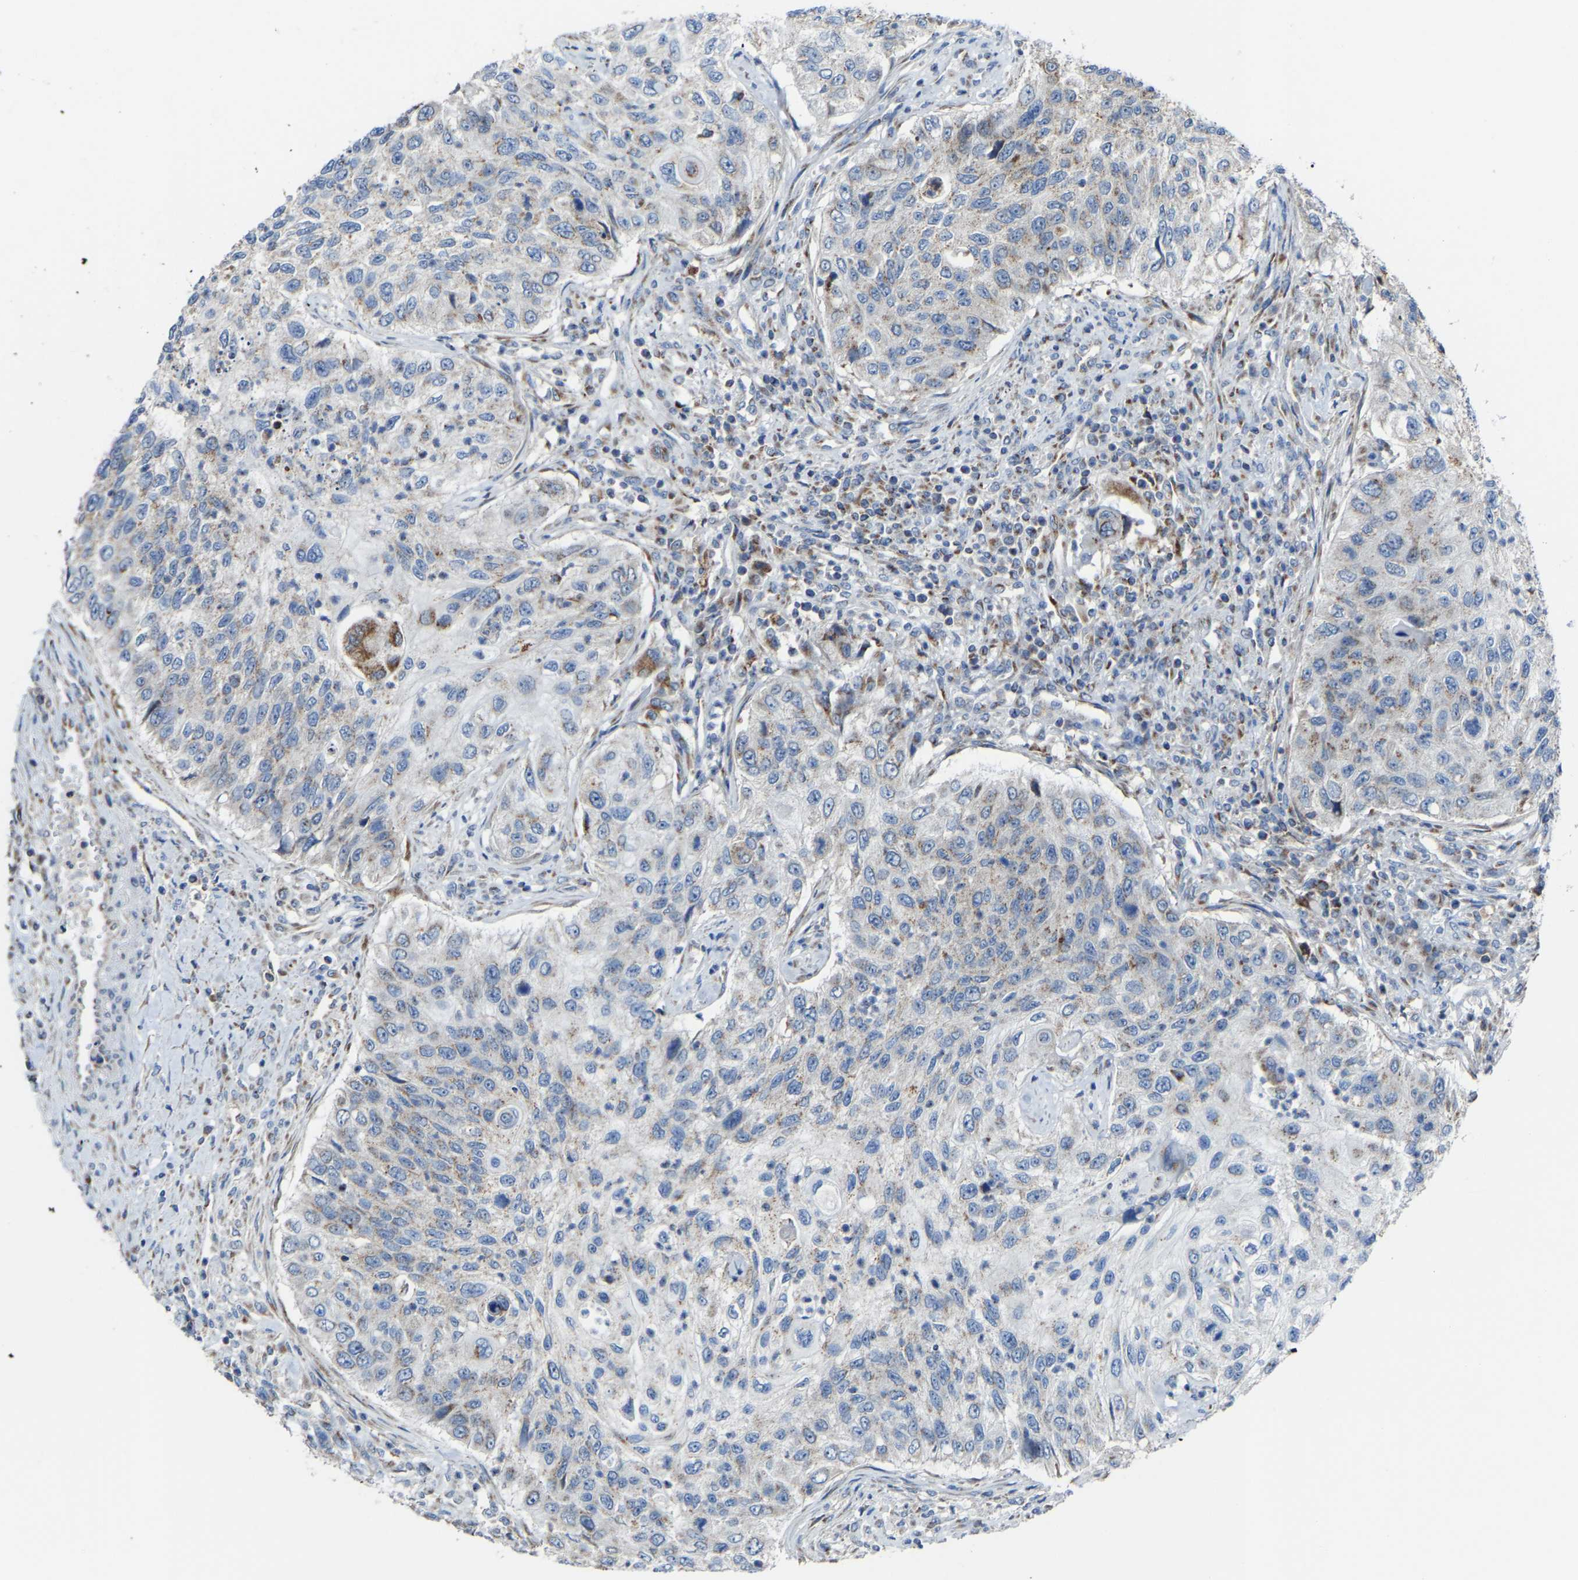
{"staining": {"intensity": "weak", "quantity": "<25%", "location": "cytoplasmic/membranous"}, "tissue": "urothelial cancer", "cell_type": "Tumor cells", "image_type": "cancer", "snomed": [{"axis": "morphology", "description": "Urothelial carcinoma, High grade"}, {"axis": "topography", "description": "Urinary bladder"}], "caption": "High-grade urothelial carcinoma stained for a protein using IHC shows no expression tumor cells.", "gene": "CANT1", "patient": {"sex": "female", "age": 60}}